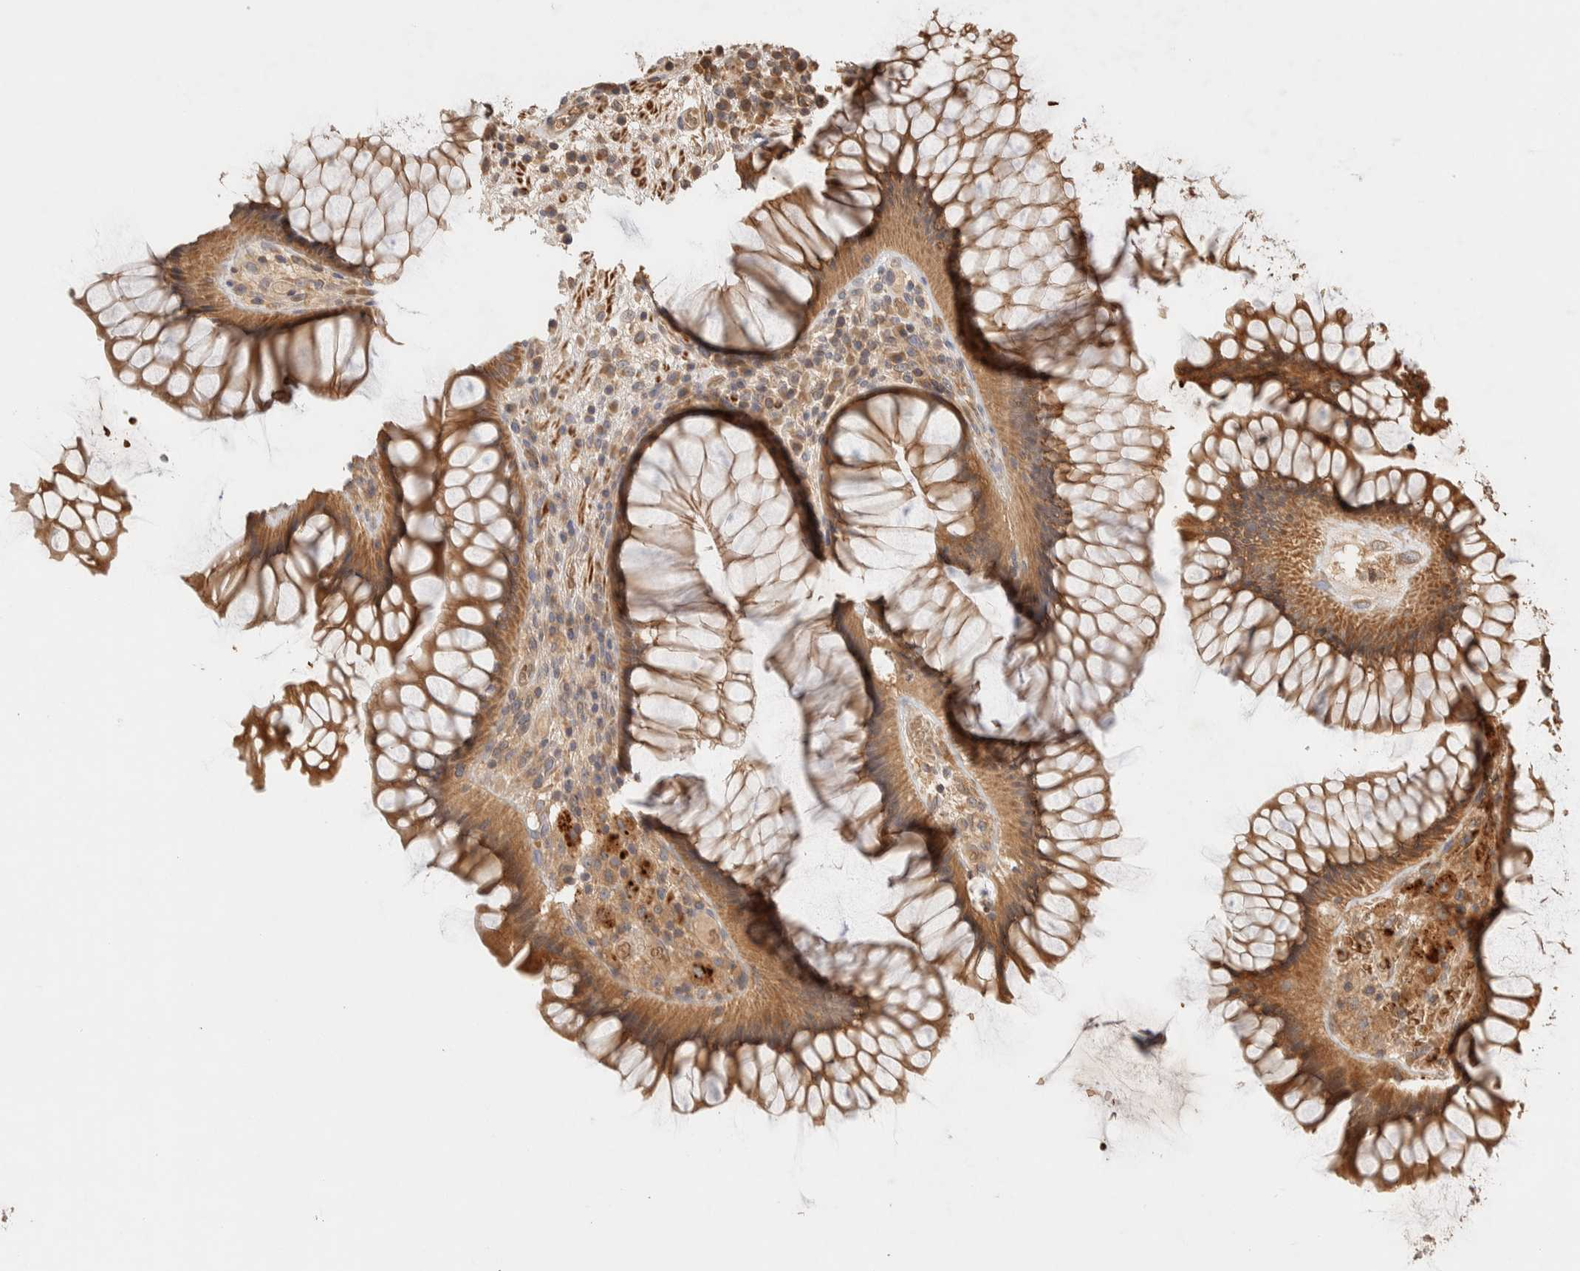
{"staining": {"intensity": "moderate", "quantity": ">75%", "location": "cytoplasmic/membranous"}, "tissue": "rectum", "cell_type": "Glandular cells", "image_type": "normal", "snomed": [{"axis": "morphology", "description": "Normal tissue, NOS"}, {"axis": "topography", "description": "Rectum"}], "caption": "Benign rectum reveals moderate cytoplasmic/membranous expression in about >75% of glandular cells (brown staining indicates protein expression, while blue staining denotes nuclei)..", "gene": "TTI2", "patient": {"sex": "male", "age": 51}}